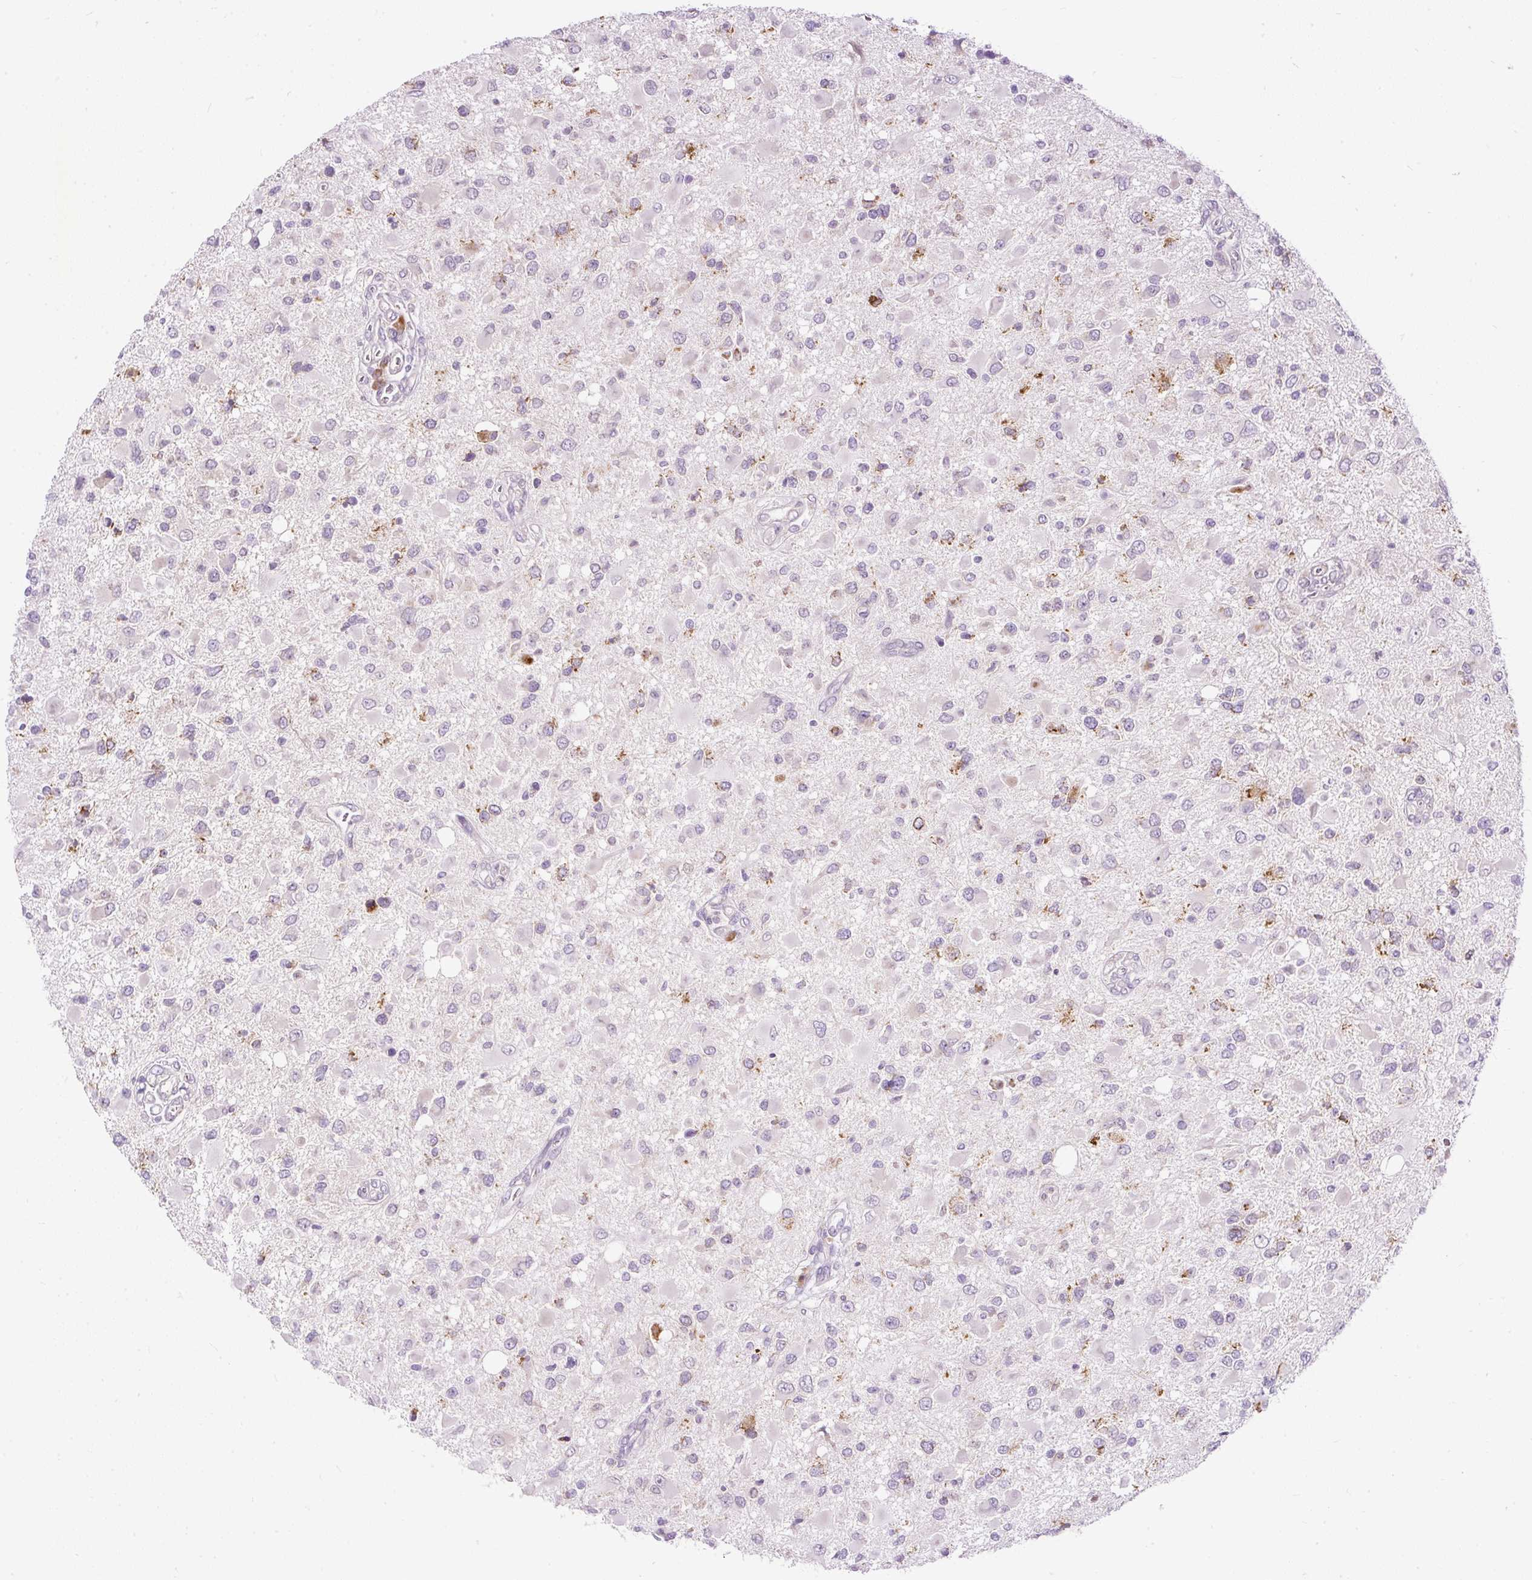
{"staining": {"intensity": "moderate", "quantity": "<25%", "location": "cytoplasmic/membranous"}, "tissue": "glioma", "cell_type": "Tumor cells", "image_type": "cancer", "snomed": [{"axis": "morphology", "description": "Glioma, malignant, High grade"}, {"axis": "topography", "description": "Brain"}], "caption": "Glioma stained with a protein marker displays moderate staining in tumor cells.", "gene": "FMC1", "patient": {"sex": "male", "age": 53}}